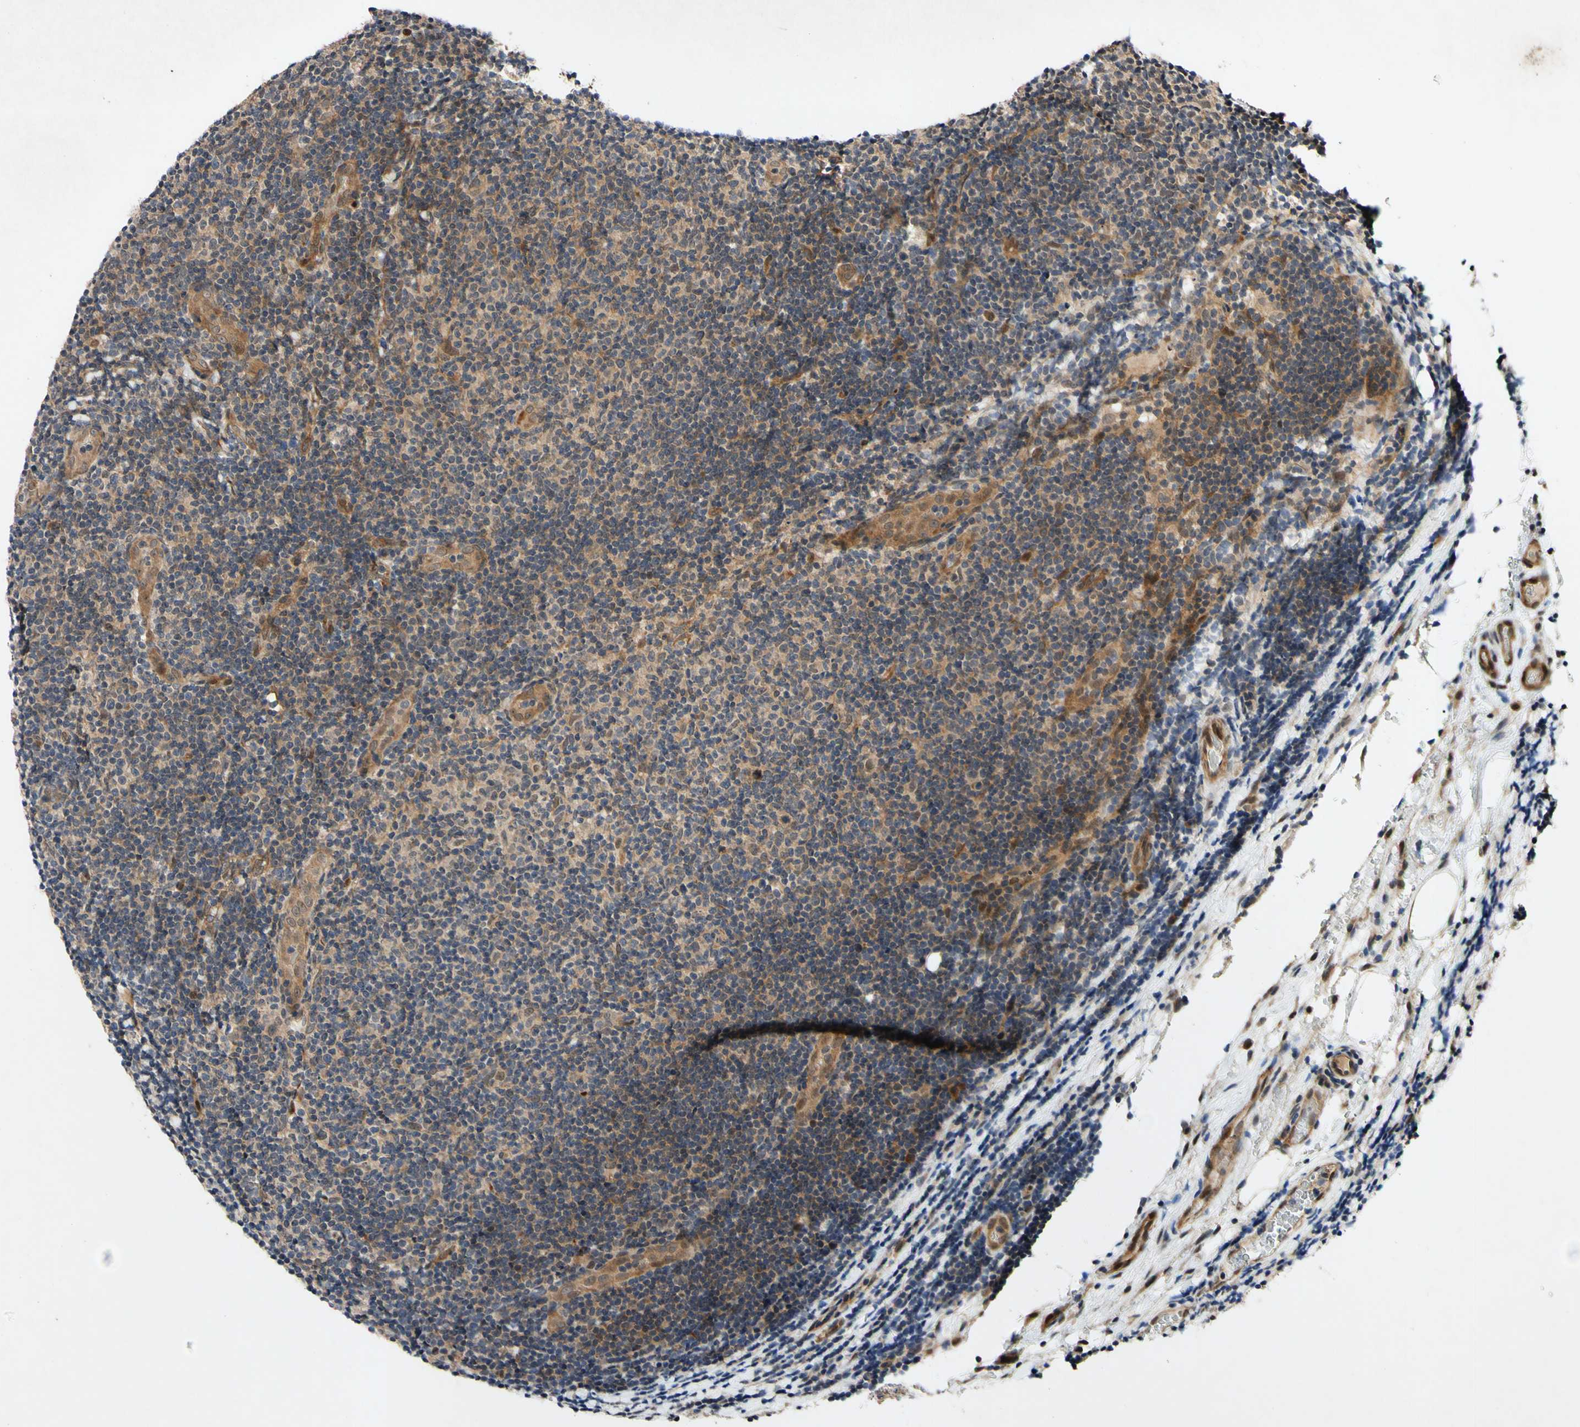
{"staining": {"intensity": "moderate", "quantity": ">75%", "location": "cytoplasmic/membranous"}, "tissue": "lymphoma", "cell_type": "Tumor cells", "image_type": "cancer", "snomed": [{"axis": "morphology", "description": "Malignant lymphoma, non-Hodgkin's type, Low grade"}, {"axis": "topography", "description": "Lymph node"}], "caption": "Moderate cytoplasmic/membranous staining for a protein is seen in approximately >75% of tumor cells of low-grade malignant lymphoma, non-Hodgkin's type using immunohistochemistry (IHC).", "gene": "CSNK1E", "patient": {"sex": "male", "age": 83}}